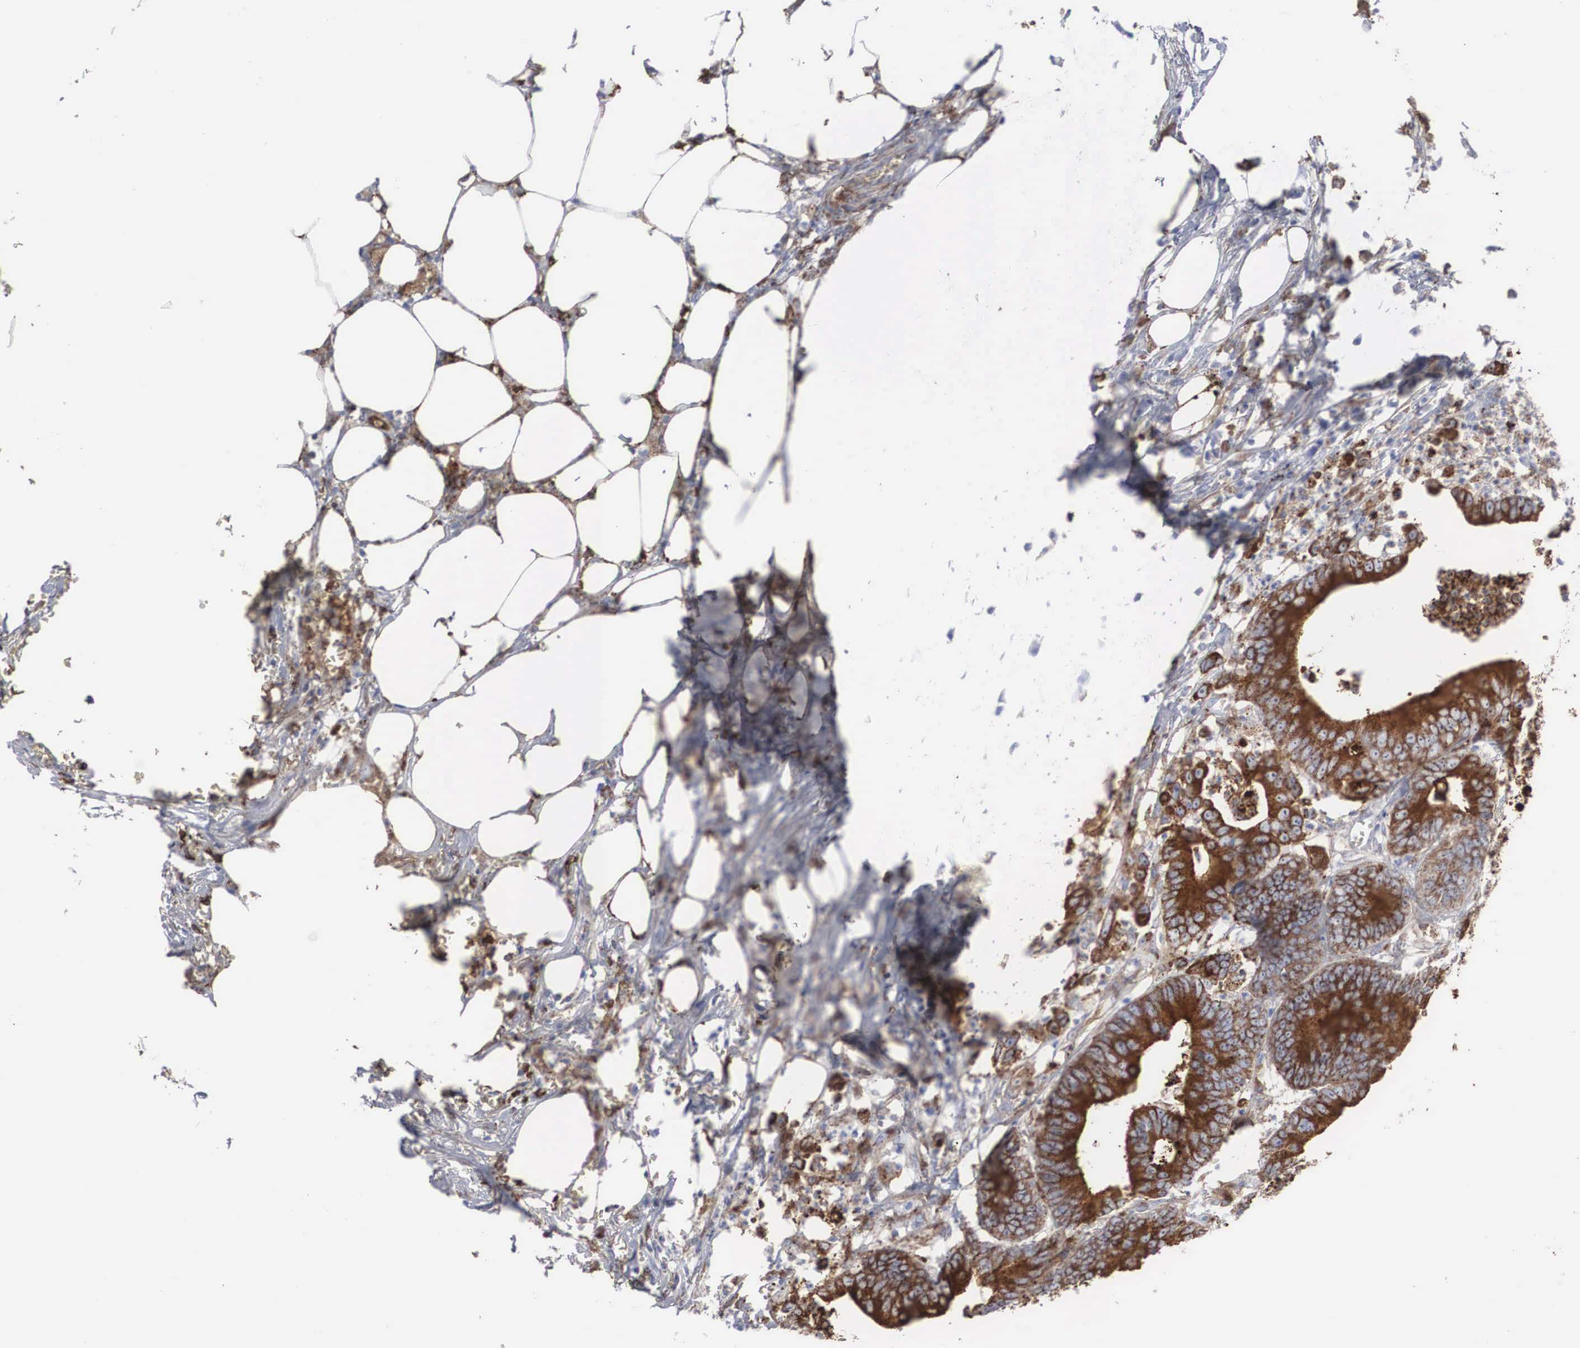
{"staining": {"intensity": "strong", "quantity": ">75%", "location": "cytoplasmic/membranous"}, "tissue": "colorectal cancer", "cell_type": "Tumor cells", "image_type": "cancer", "snomed": [{"axis": "morphology", "description": "Adenocarcinoma, NOS"}, {"axis": "topography", "description": "Colon"}], "caption": "About >75% of tumor cells in human colorectal cancer show strong cytoplasmic/membranous protein expression as visualized by brown immunohistochemical staining.", "gene": "LGALS3BP", "patient": {"sex": "male", "age": 55}}